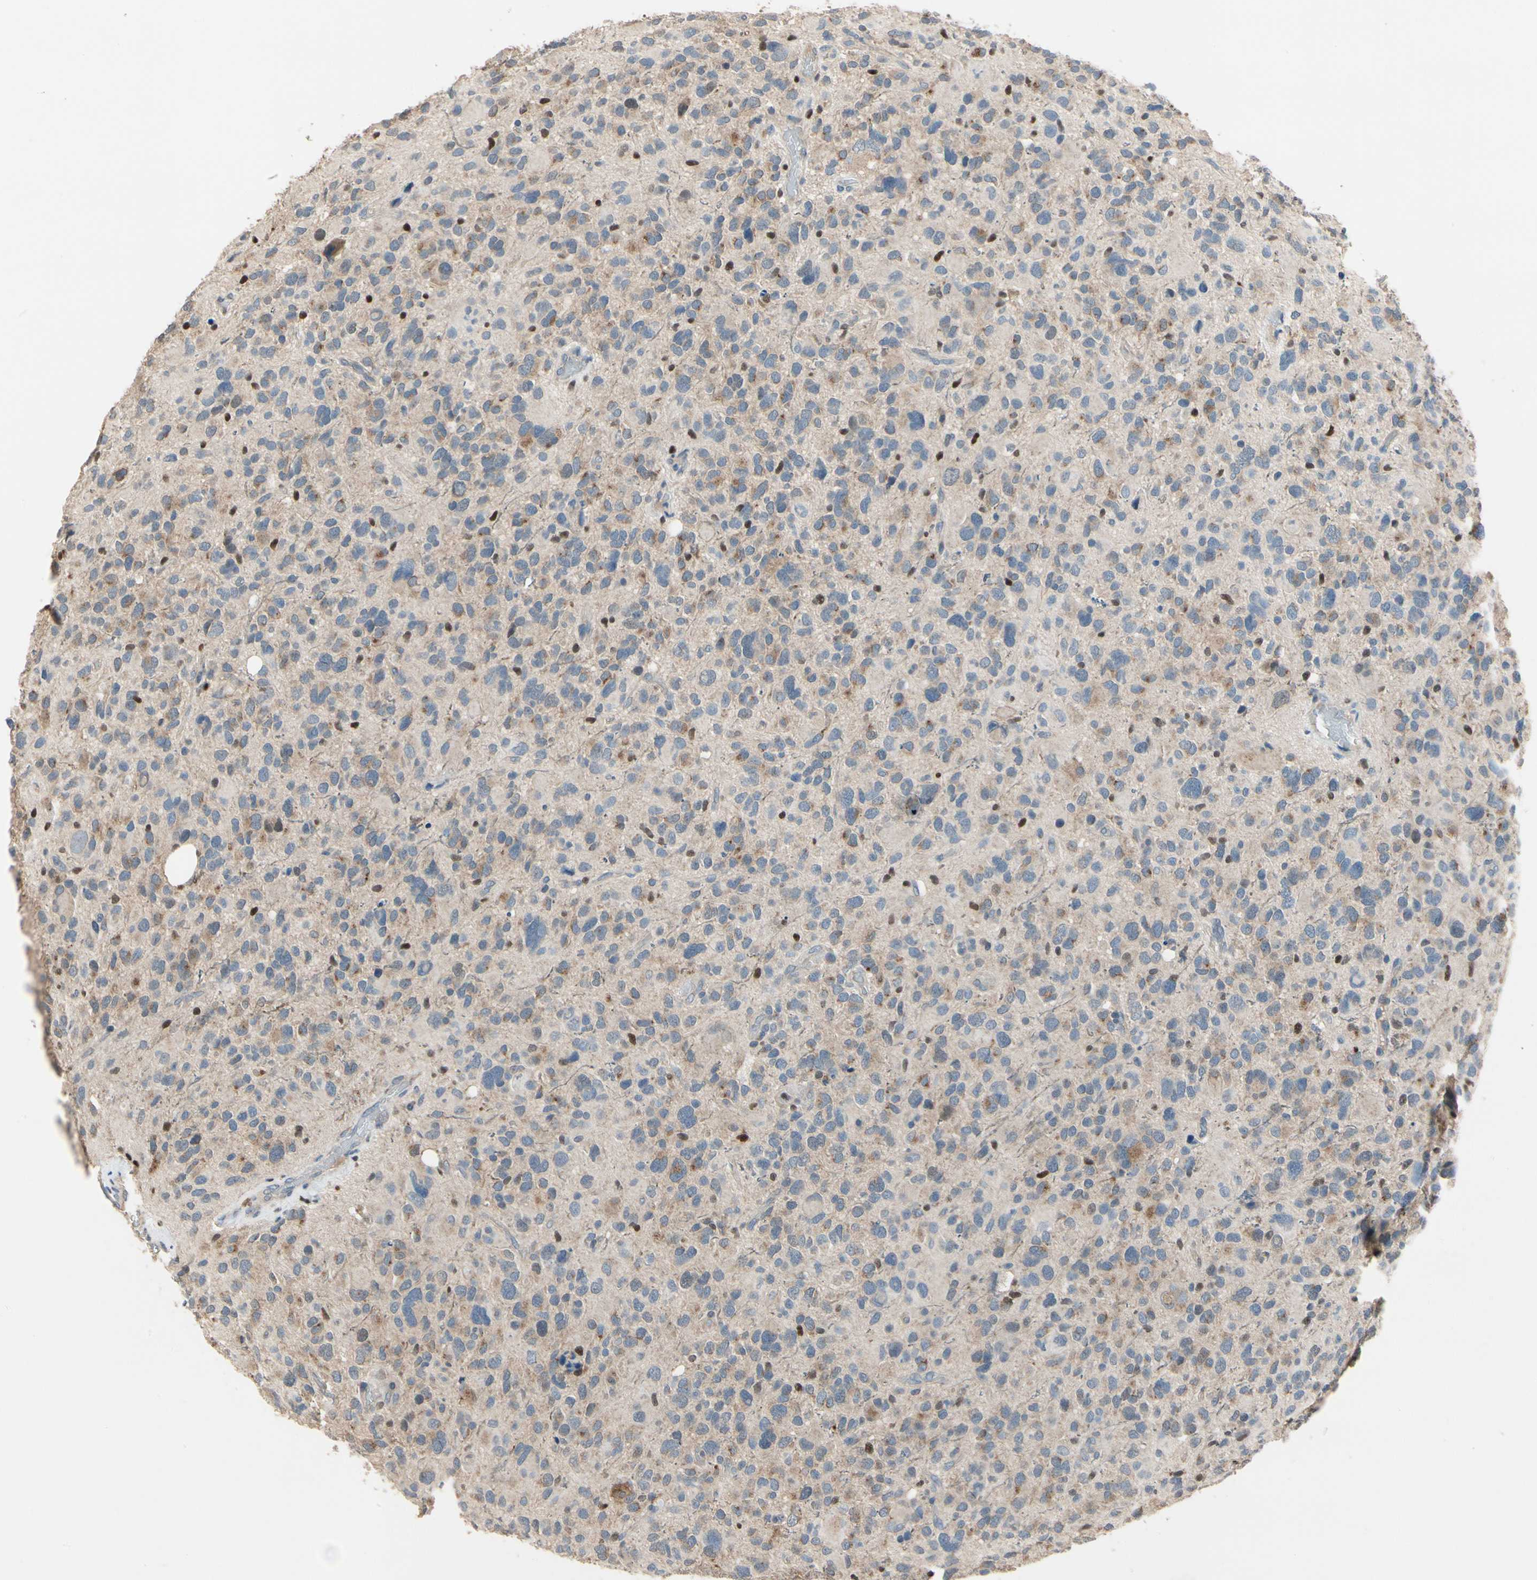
{"staining": {"intensity": "strong", "quantity": "<25%", "location": "nuclear"}, "tissue": "glioma", "cell_type": "Tumor cells", "image_type": "cancer", "snomed": [{"axis": "morphology", "description": "Glioma, malignant, High grade"}, {"axis": "topography", "description": "Brain"}], "caption": "A medium amount of strong nuclear expression is seen in approximately <25% of tumor cells in glioma tissue.", "gene": "CGREF1", "patient": {"sex": "male", "age": 48}}